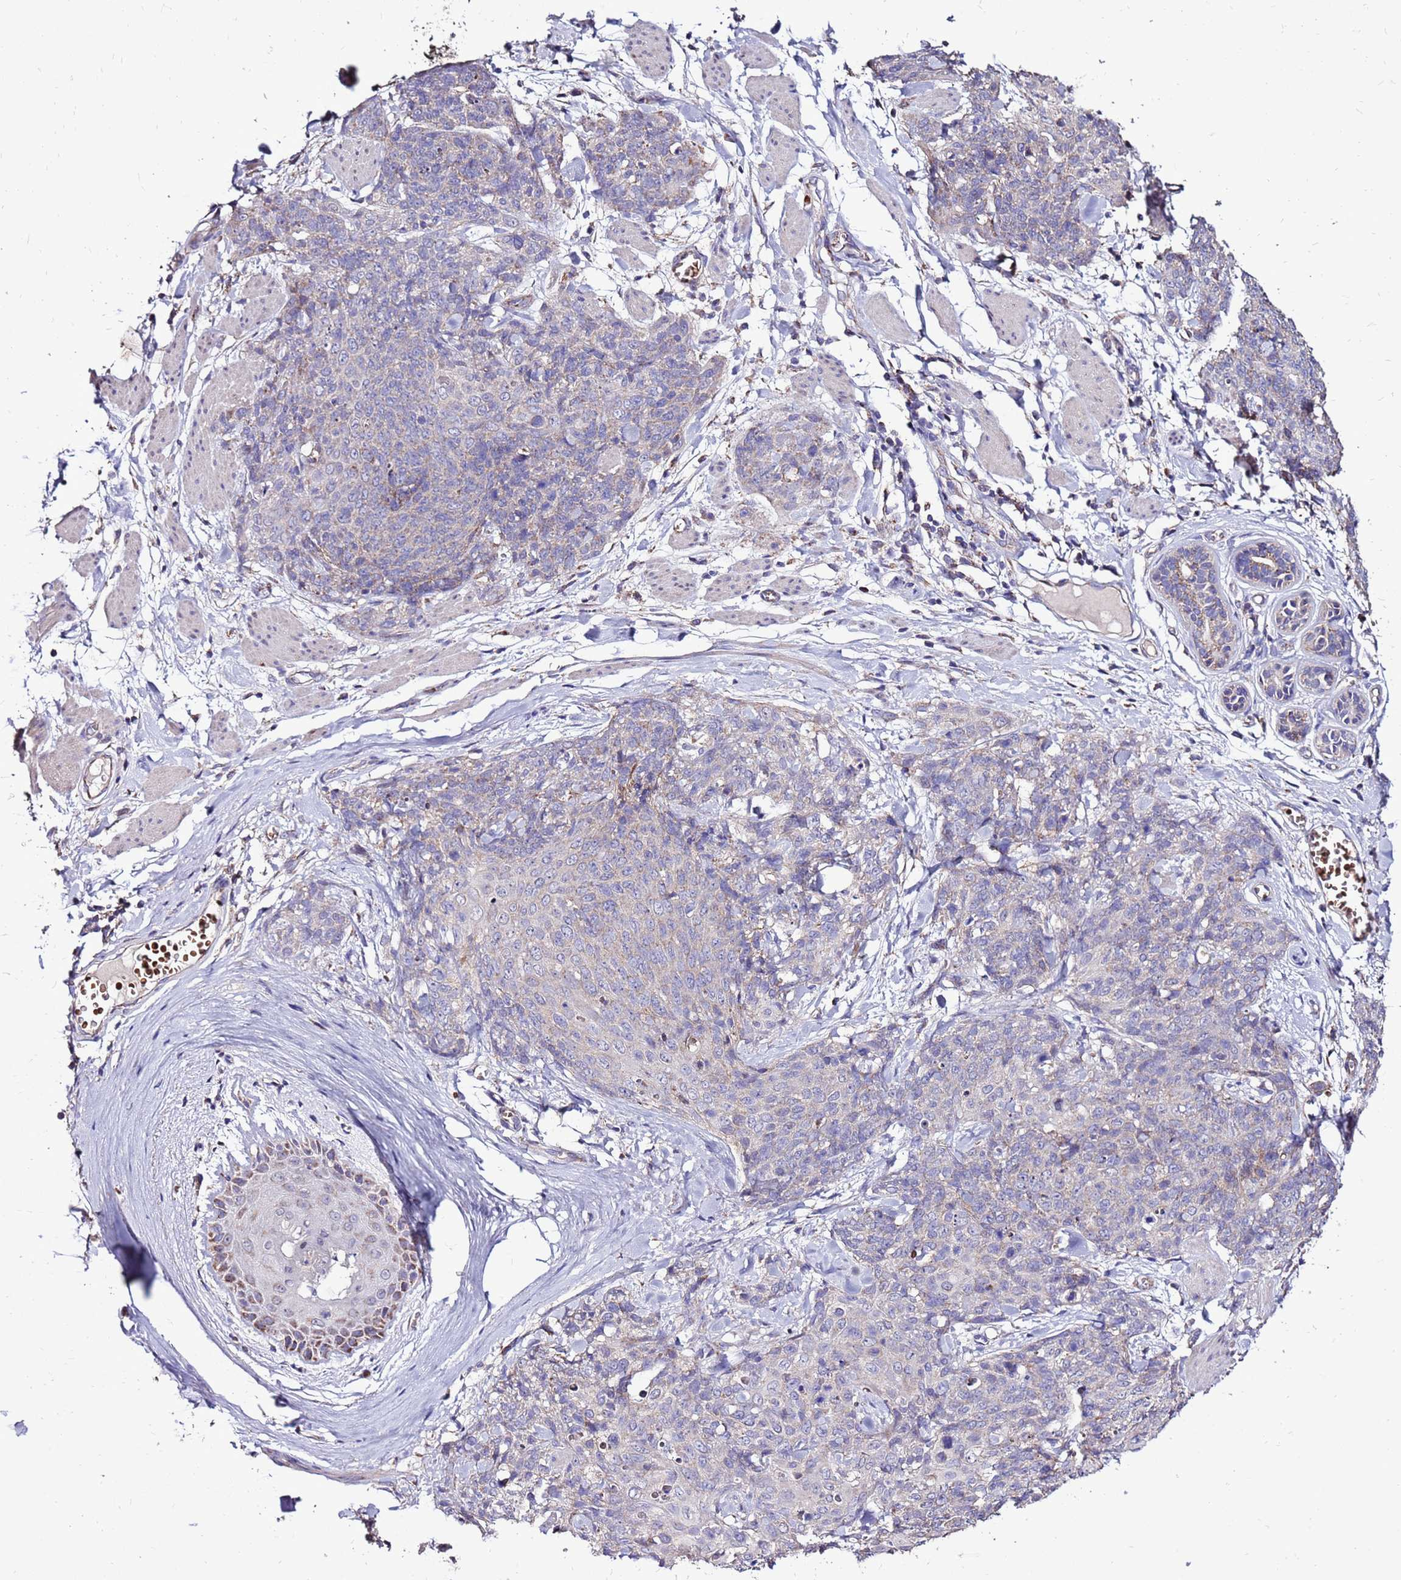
{"staining": {"intensity": "negative", "quantity": "none", "location": "none"}, "tissue": "skin cancer", "cell_type": "Tumor cells", "image_type": "cancer", "snomed": [{"axis": "morphology", "description": "Squamous cell carcinoma, NOS"}, {"axis": "topography", "description": "Skin"}, {"axis": "topography", "description": "Vulva"}], "caption": "Tumor cells show no significant protein expression in skin cancer (squamous cell carcinoma). (DAB (3,3'-diaminobenzidine) immunohistochemistry (IHC) with hematoxylin counter stain).", "gene": "SPSB3", "patient": {"sex": "female", "age": 85}}